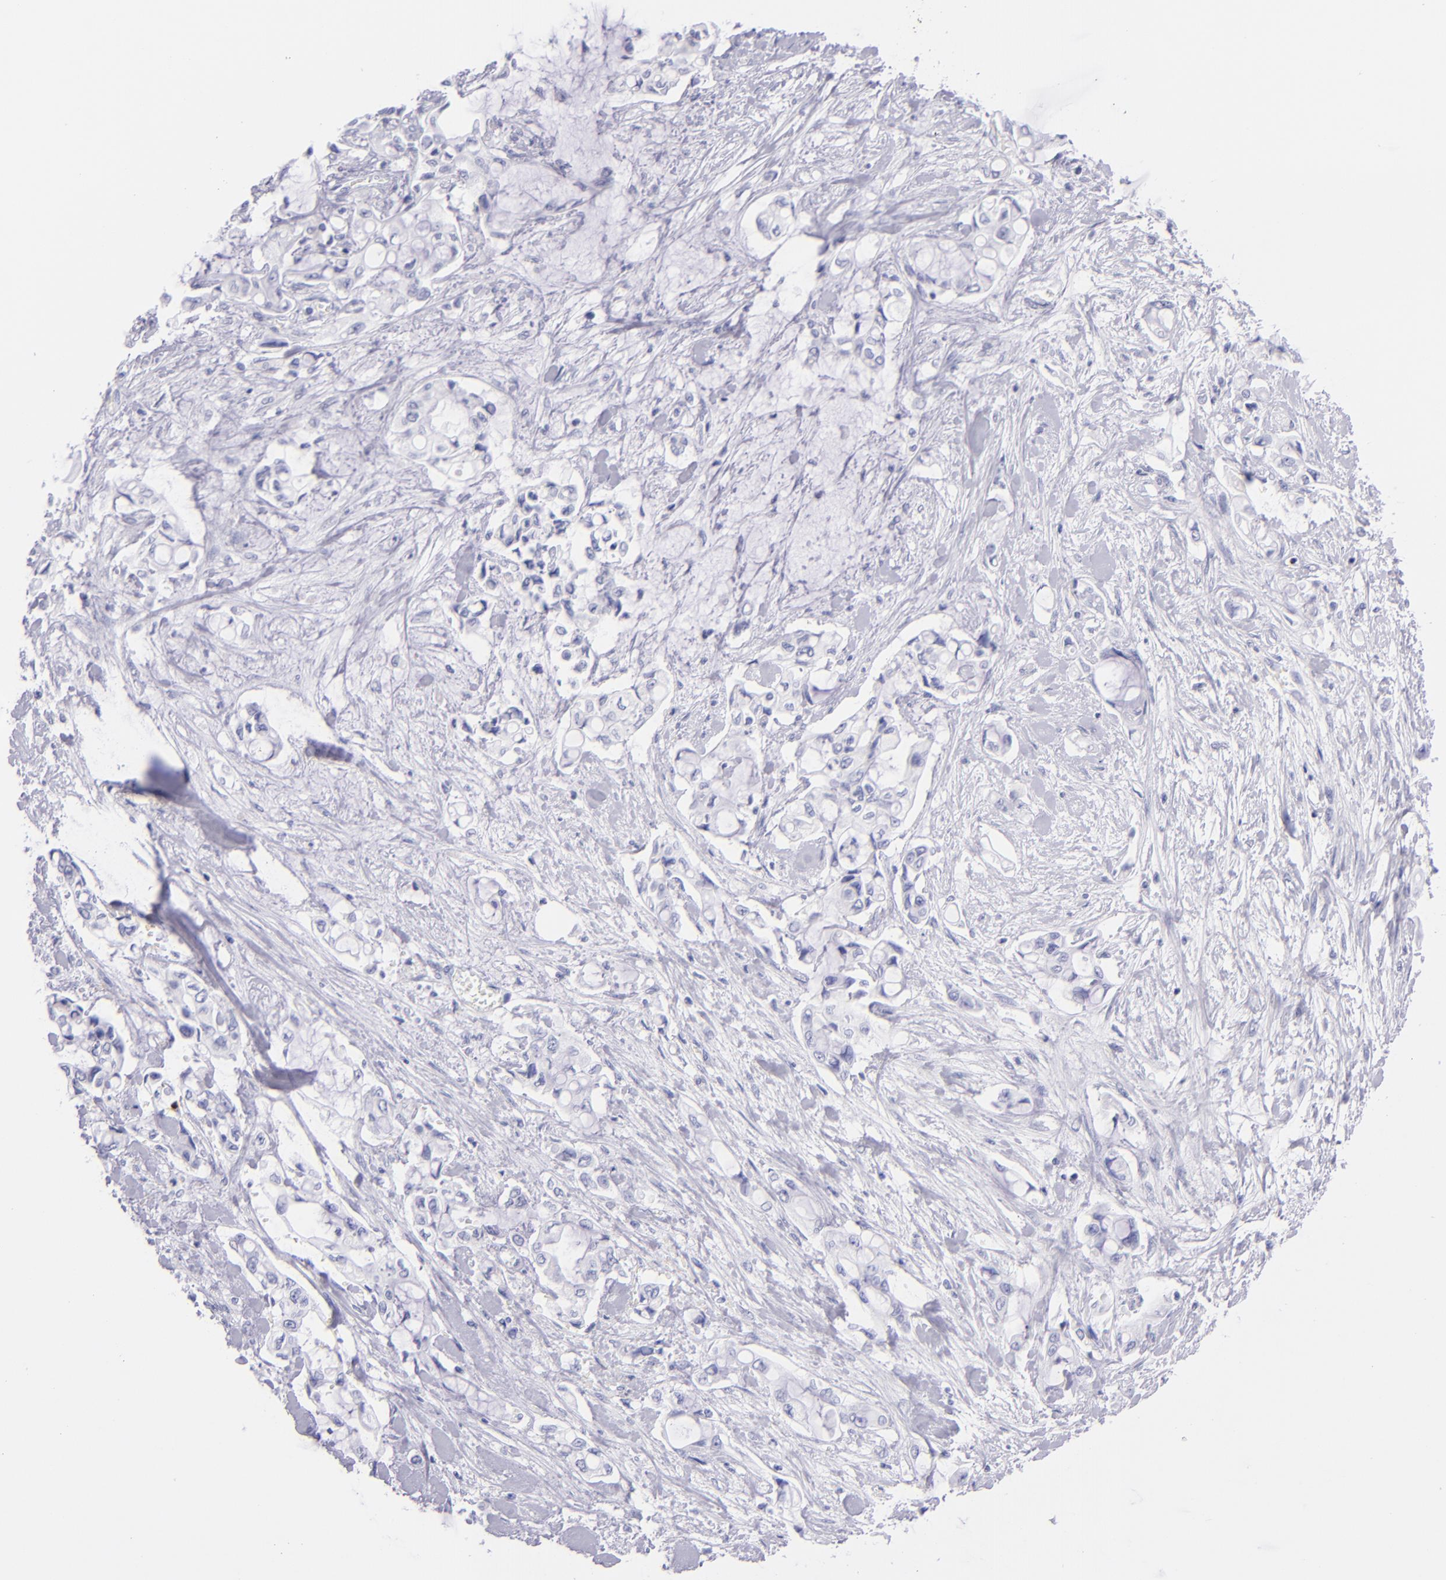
{"staining": {"intensity": "negative", "quantity": "none", "location": "none"}, "tissue": "pancreatic cancer", "cell_type": "Tumor cells", "image_type": "cancer", "snomed": [{"axis": "morphology", "description": "Adenocarcinoma, NOS"}, {"axis": "topography", "description": "Pancreas"}], "caption": "Human pancreatic cancer (adenocarcinoma) stained for a protein using IHC exhibits no positivity in tumor cells.", "gene": "PRF1", "patient": {"sex": "female", "age": 70}}